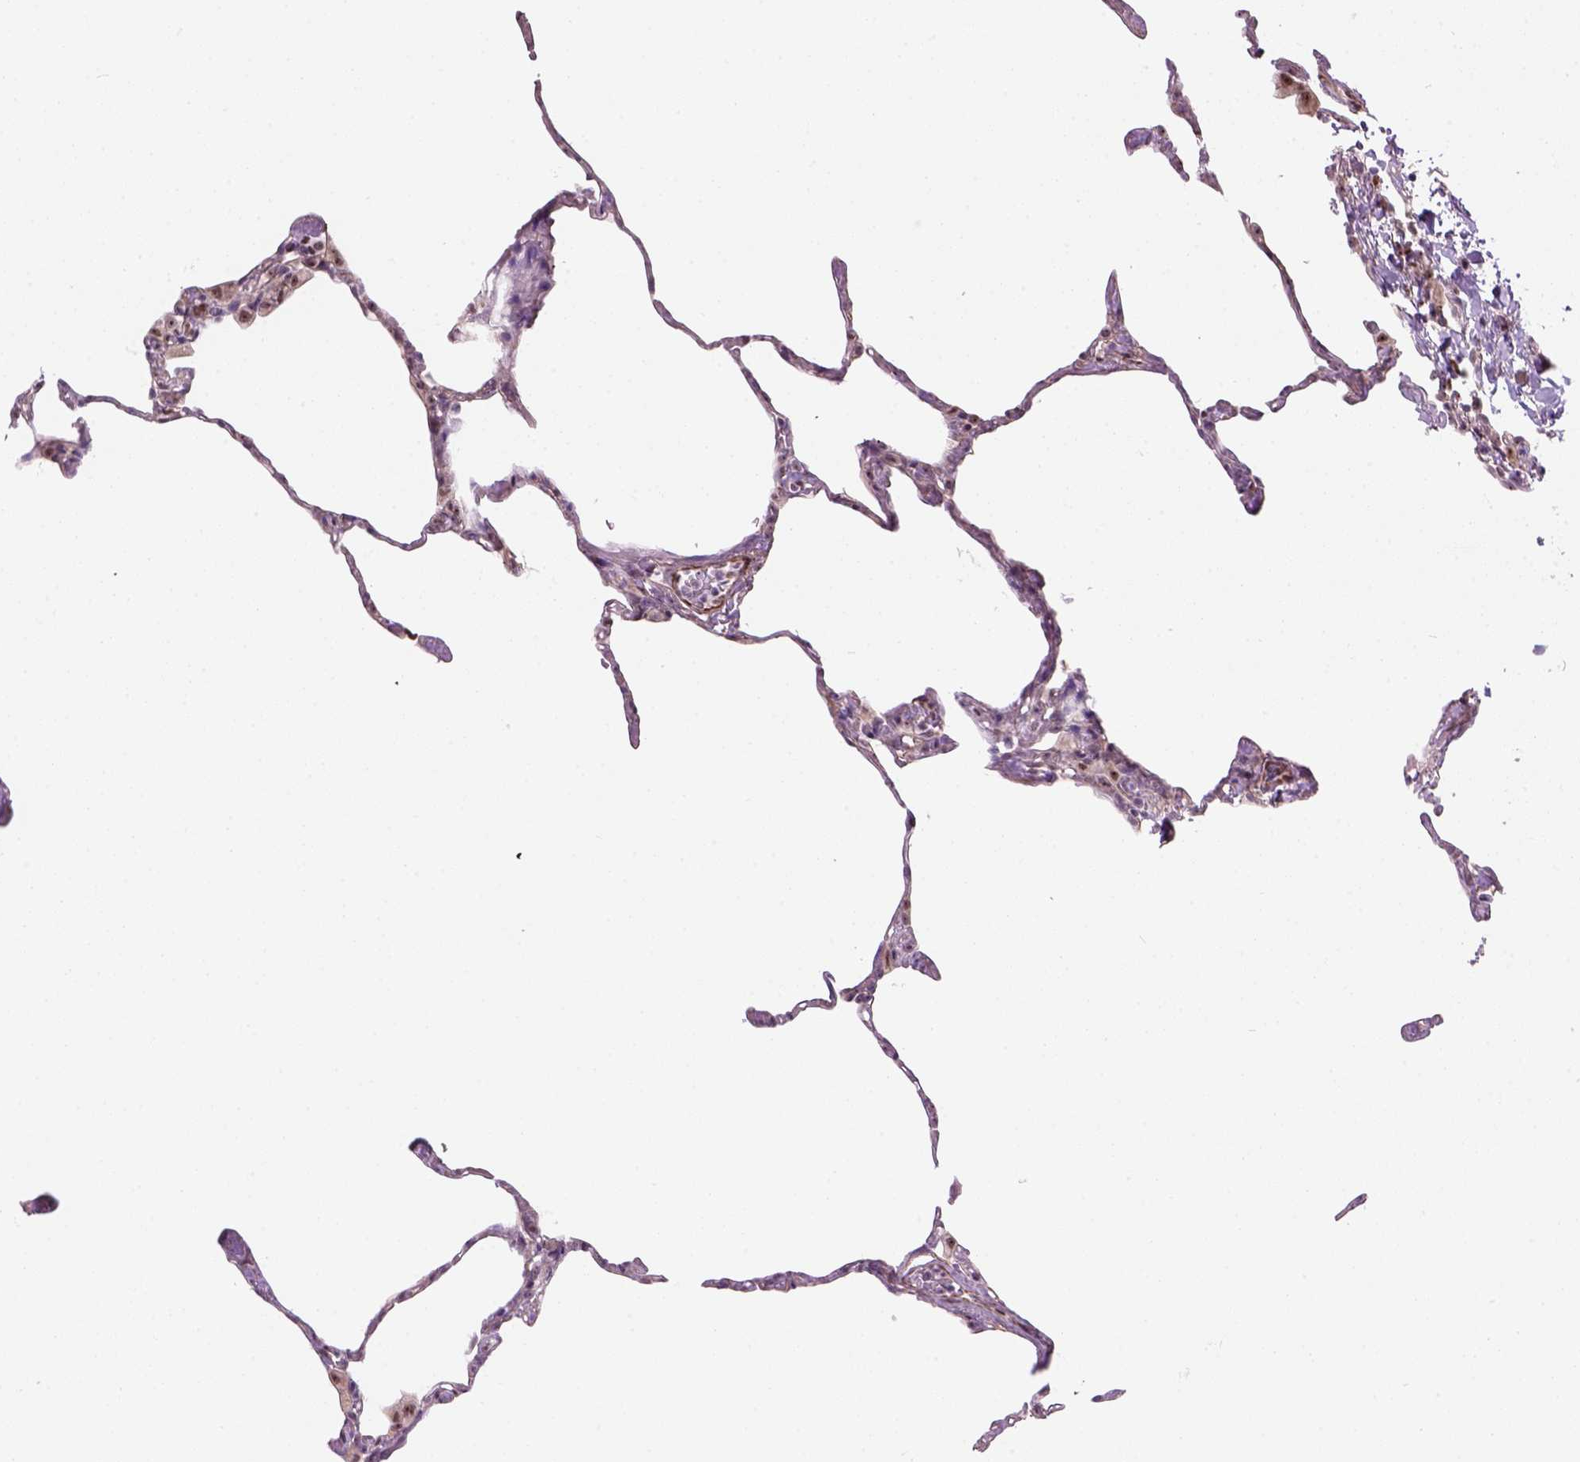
{"staining": {"intensity": "moderate", "quantity": "25%-75%", "location": "nuclear"}, "tissue": "lung", "cell_type": "Alveolar cells", "image_type": "normal", "snomed": [{"axis": "morphology", "description": "Normal tissue, NOS"}, {"axis": "topography", "description": "Lung"}], "caption": "IHC micrograph of benign human lung stained for a protein (brown), which displays medium levels of moderate nuclear expression in approximately 25%-75% of alveolar cells.", "gene": "RRS1", "patient": {"sex": "male", "age": 65}}